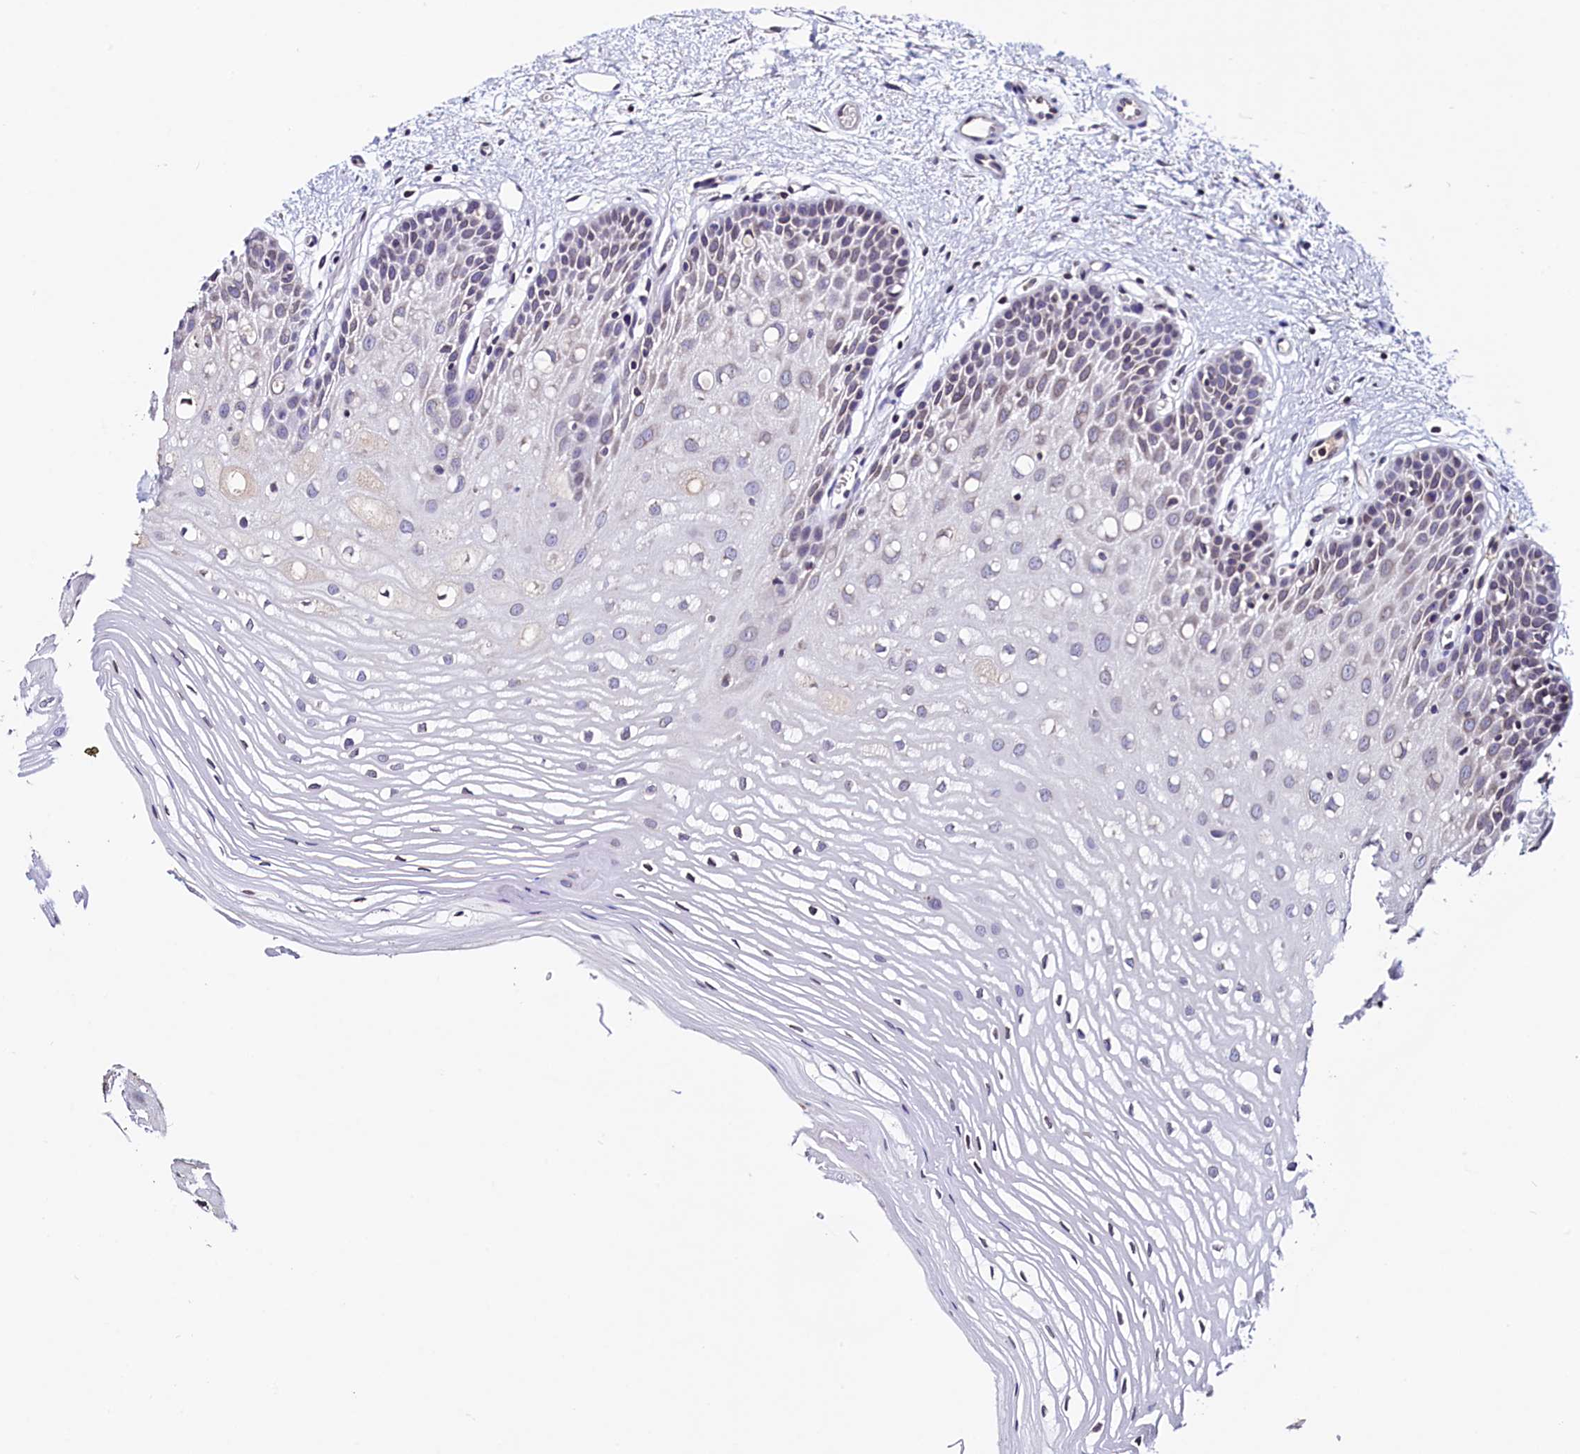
{"staining": {"intensity": "negative", "quantity": "none", "location": "none"}, "tissue": "oral mucosa", "cell_type": "Squamous epithelial cells", "image_type": "normal", "snomed": [{"axis": "morphology", "description": "Normal tissue, NOS"}, {"axis": "topography", "description": "Oral tissue"}, {"axis": "topography", "description": "Tounge, NOS"}], "caption": "This is a micrograph of immunohistochemistry staining of benign oral mucosa, which shows no positivity in squamous epithelial cells.", "gene": "HAND1", "patient": {"sex": "female", "age": 73}}